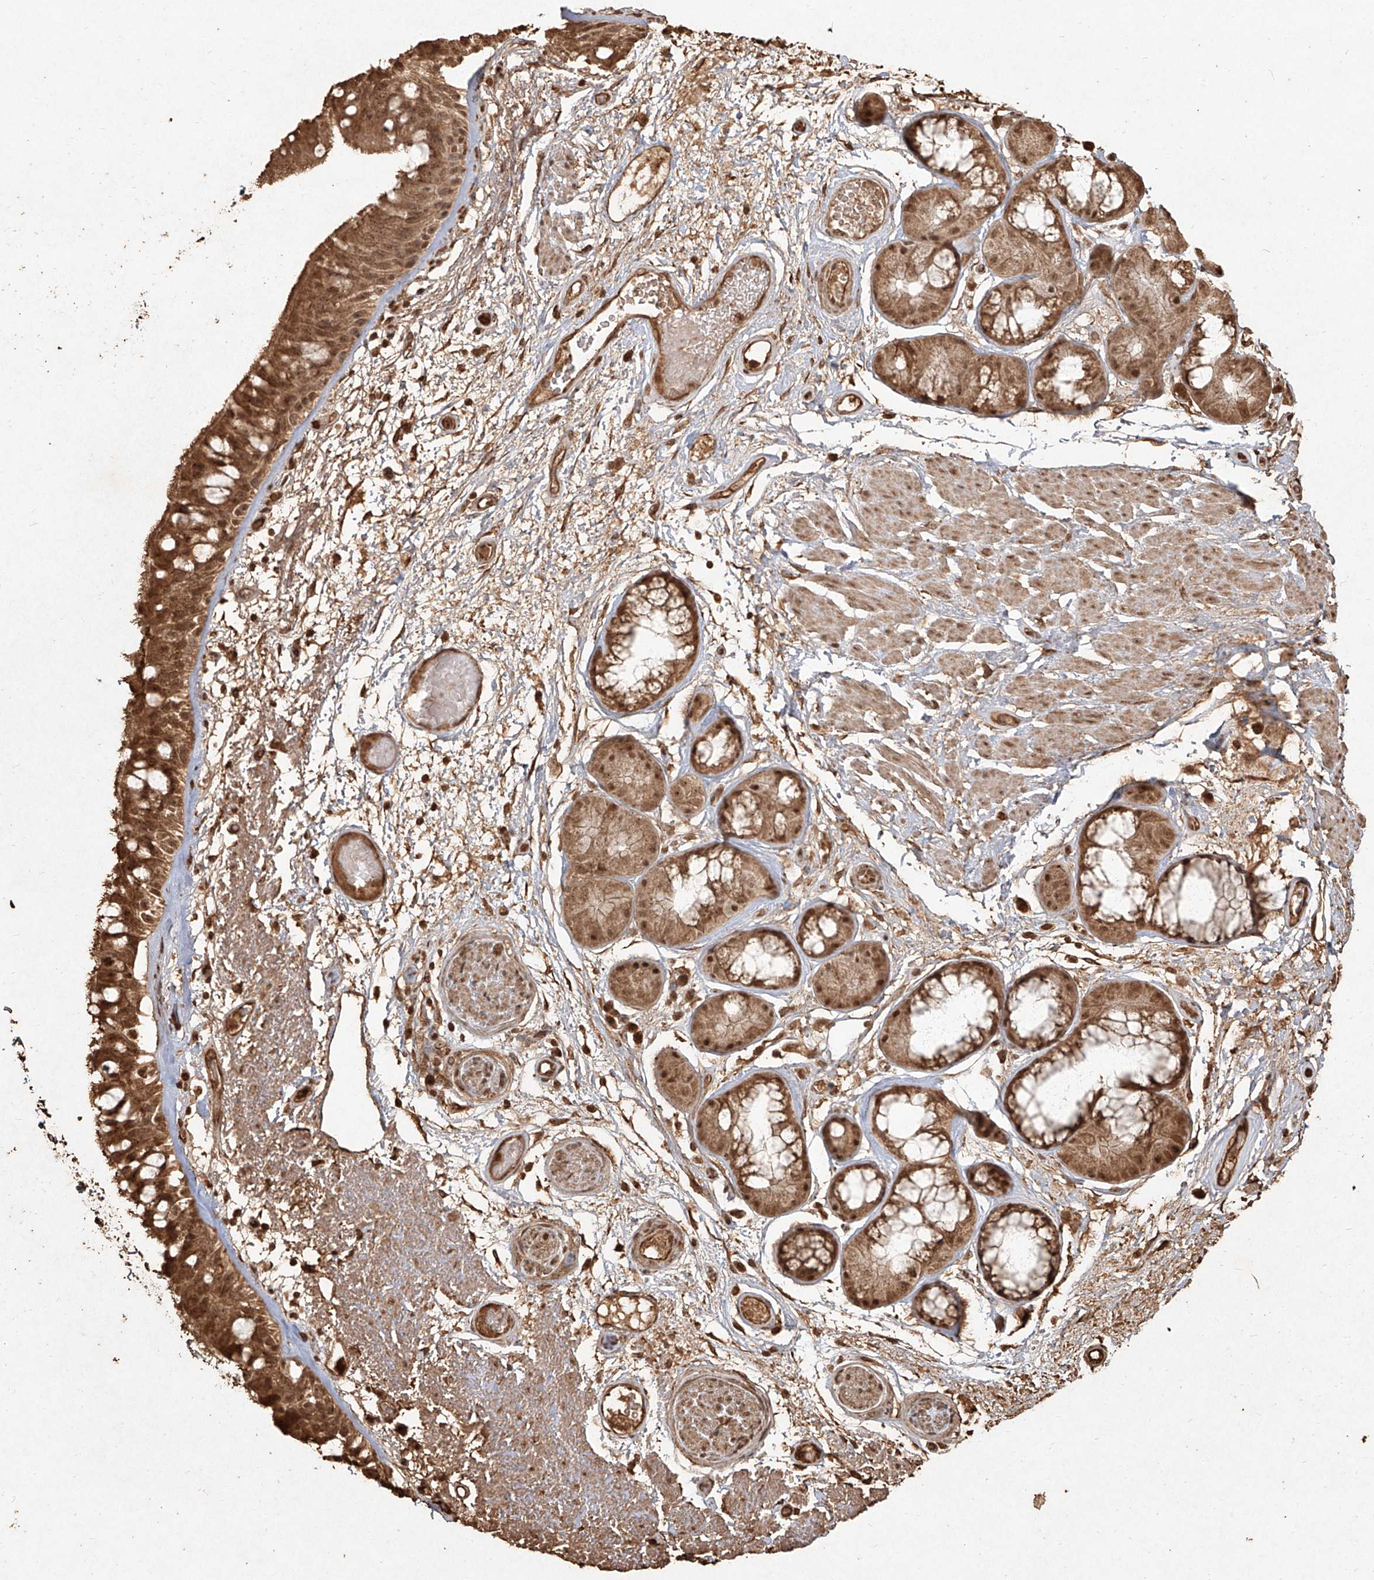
{"staining": {"intensity": "strong", "quantity": "25%-75%", "location": "cytoplasmic/membranous,nuclear"}, "tissue": "bronchus", "cell_type": "Respiratory epithelial cells", "image_type": "normal", "snomed": [{"axis": "morphology", "description": "Normal tissue, NOS"}, {"axis": "morphology", "description": "Squamous cell carcinoma, NOS"}, {"axis": "topography", "description": "Lymph node"}, {"axis": "topography", "description": "Bronchus"}, {"axis": "topography", "description": "Lung"}], "caption": "Bronchus stained with DAB immunohistochemistry exhibits high levels of strong cytoplasmic/membranous,nuclear positivity in about 25%-75% of respiratory epithelial cells.", "gene": "UBE2K", "patient": {"sex": "male", "age": 66}}